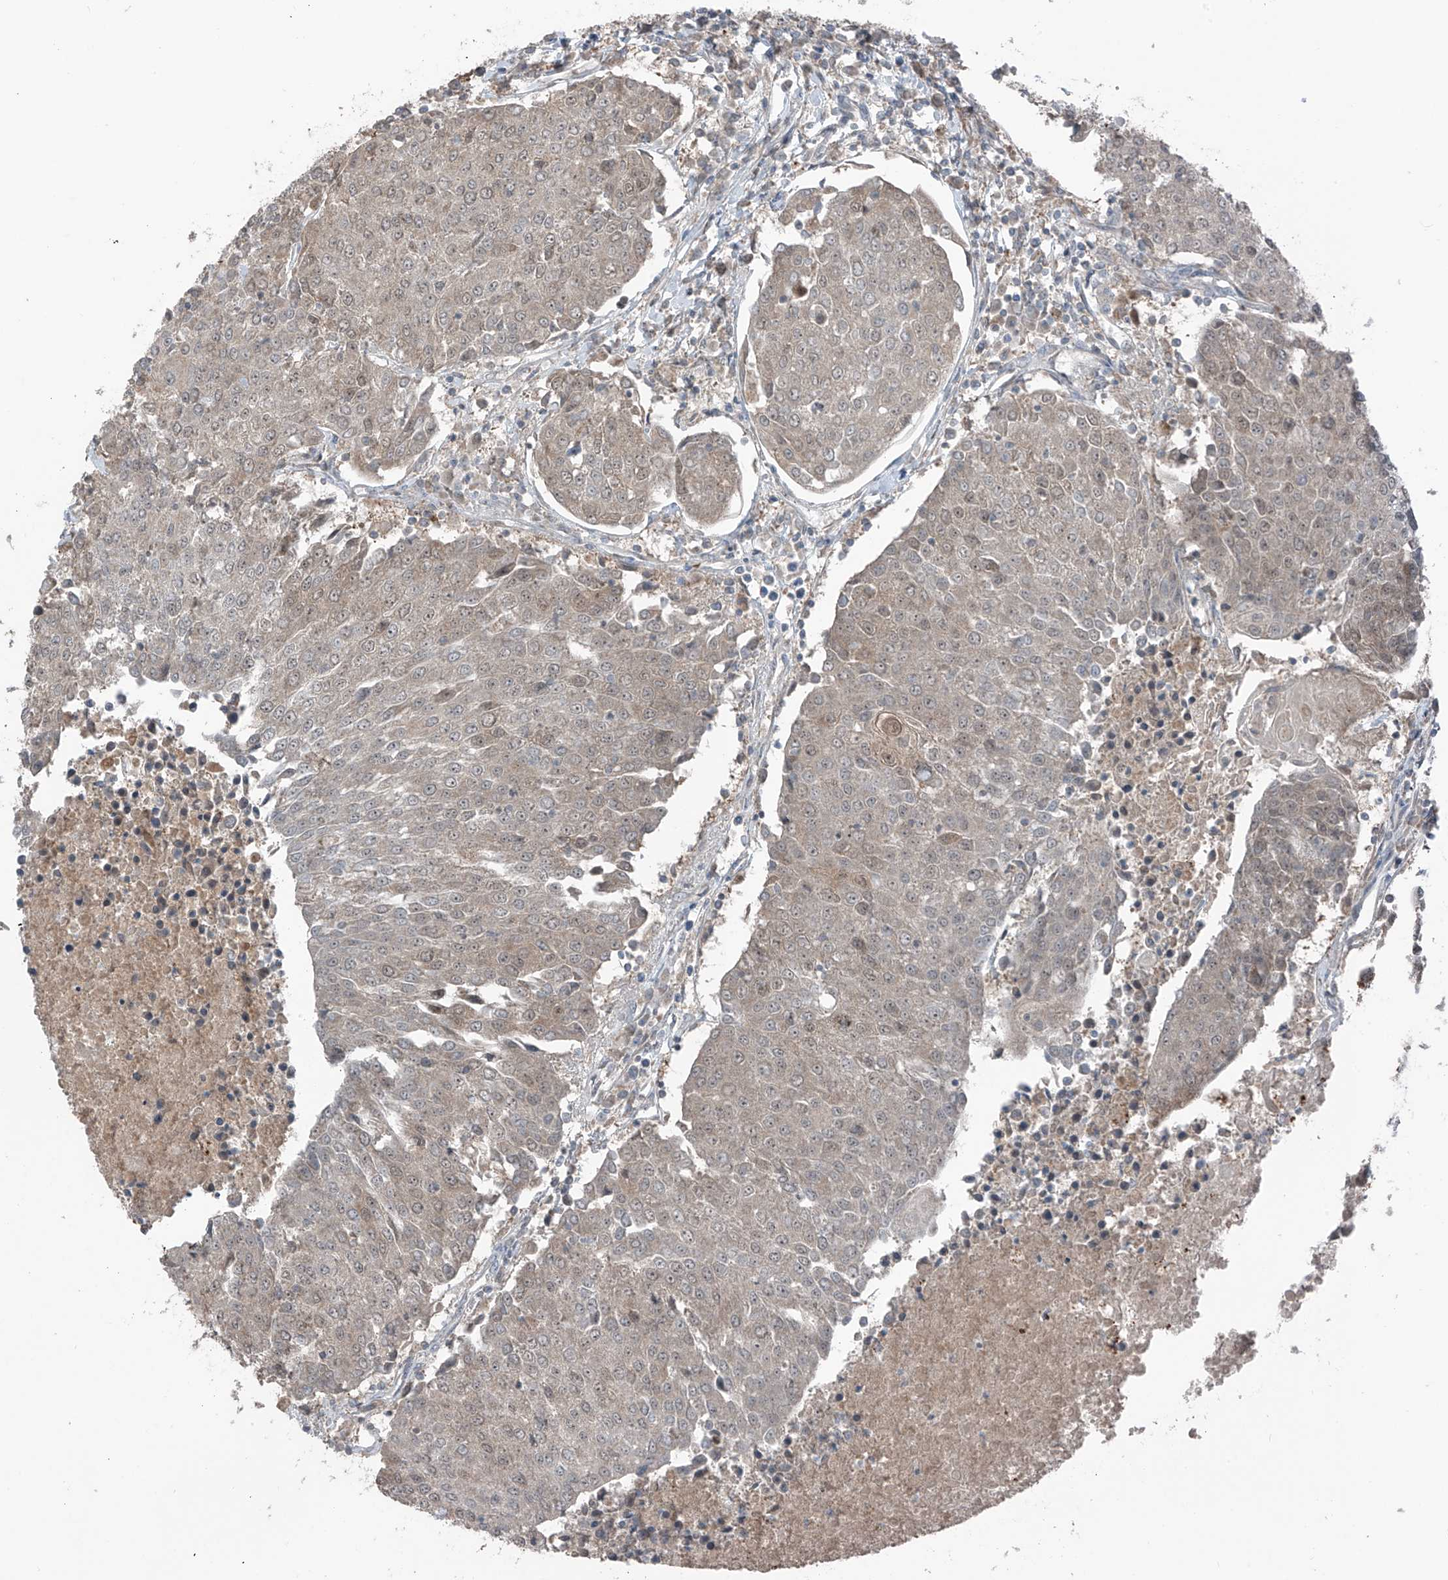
{"staining": {"intensity": "weak", "quantity": ">75%", "location": "cytoplasmic/membranous,nuclear"}, "tissue": "urothelial cancer", "cell_type": "Tumor cells", "image_type": "cancer", "snomed": [{"axis": "morphology", "description": "Urothelial carcinoma, High grade"}, {"axis": "topography", "description": "Urinary bladder"}], "caption": "Tumor cells reveal low levels of weak cytoplasmic/membranous and nuclear expression in approximately >75% of cells in human high-grade urothelial carcinoma.", "gene": "TXNDC9", "patient": {"sex": "female", "age": 85}}